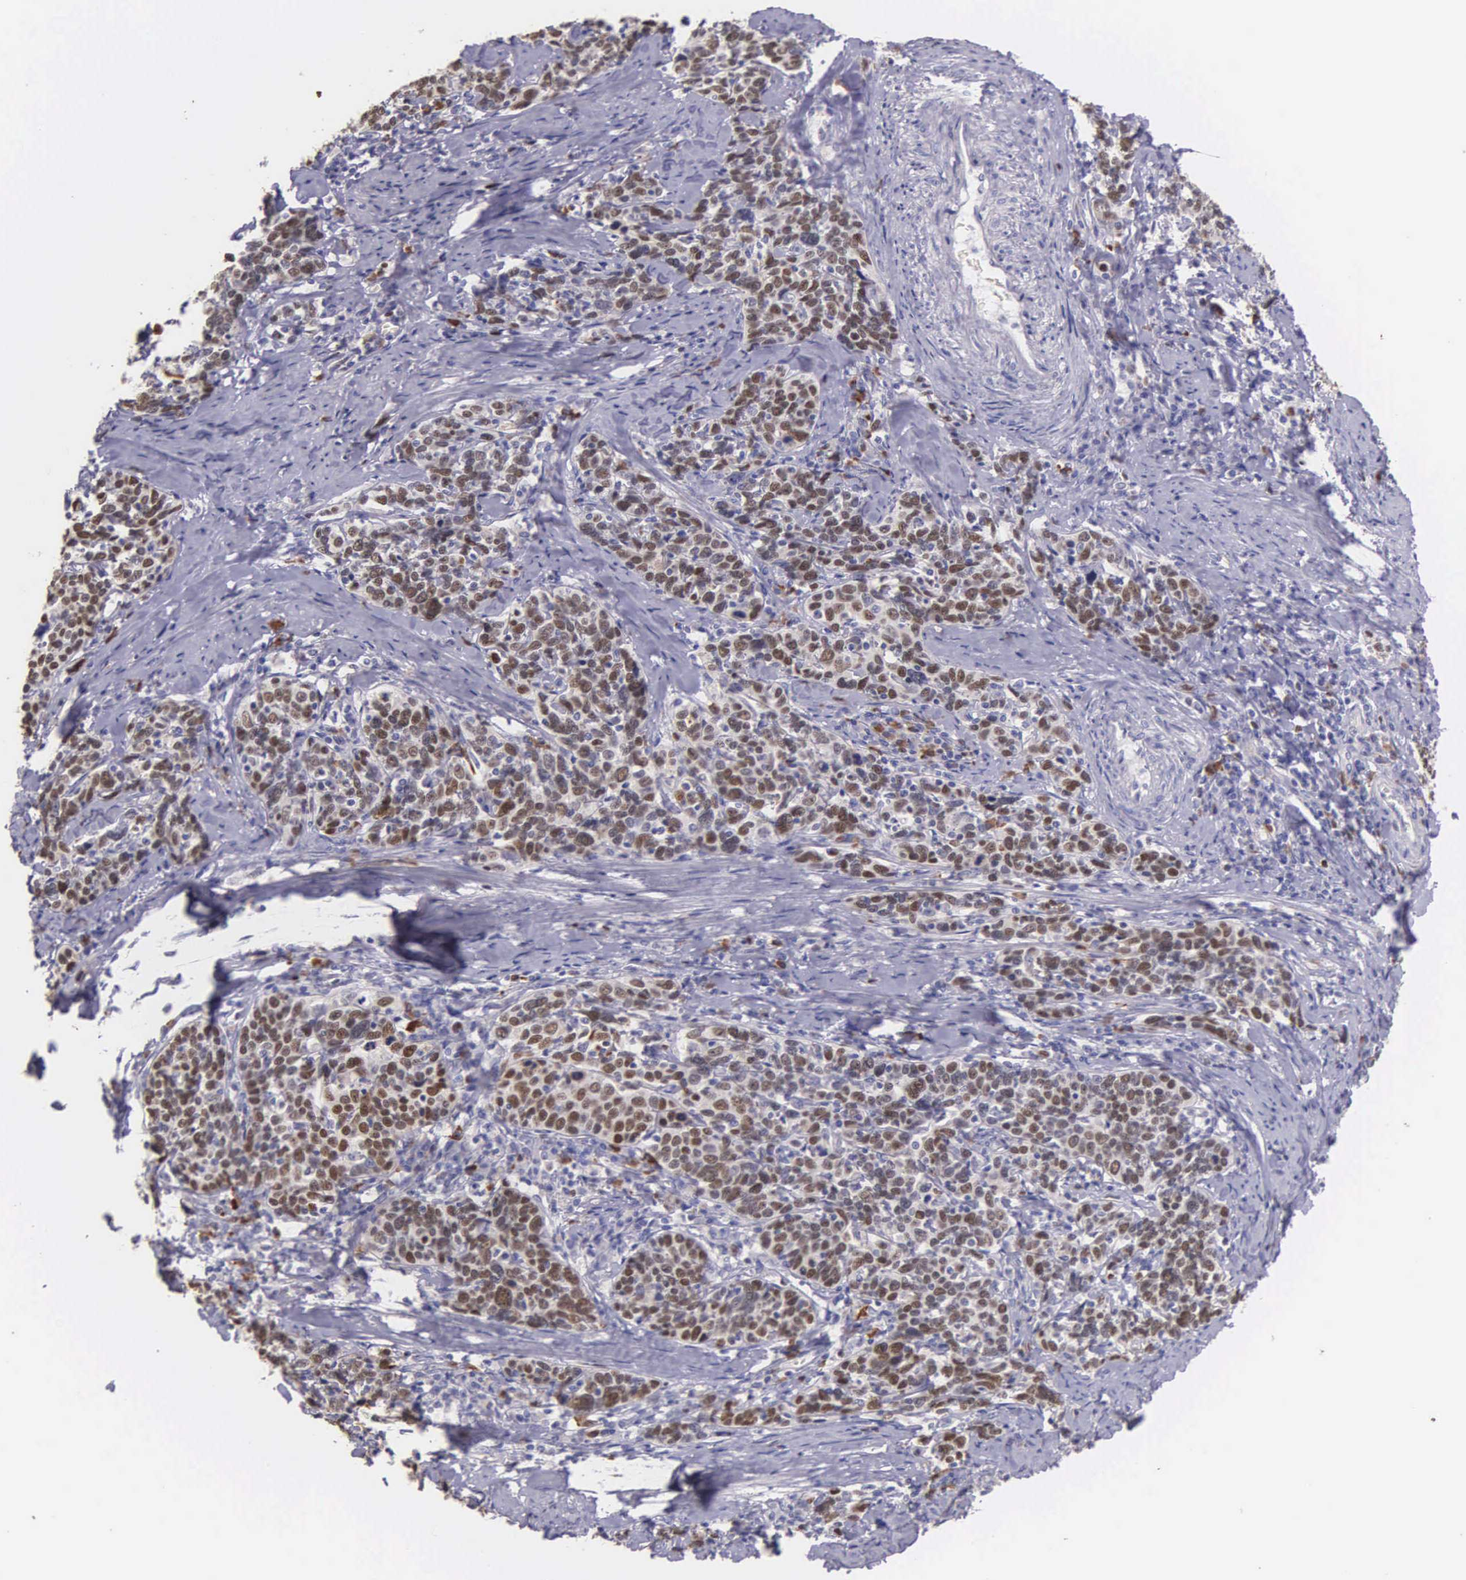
{"staining": {"intensity": "moderate", "quantity": ">75%", "location": "nuclear"}, "tissue": "cervical cancer", "cell_type": "Tumor cells", "image_type": "cancer", "snomed": [{"axis": "morphology", "description": "Squamous cell carcinoma, NOS"}, {"axis": "topography", "description": "Cervix"}], "caption": "Cervical cancer stained with a brown dye exhibits moderate nuclear positive staining in approximately >75% of tumor cells.", "gene": "MCM5", "patient": {"sex": "female", "age": 41}}